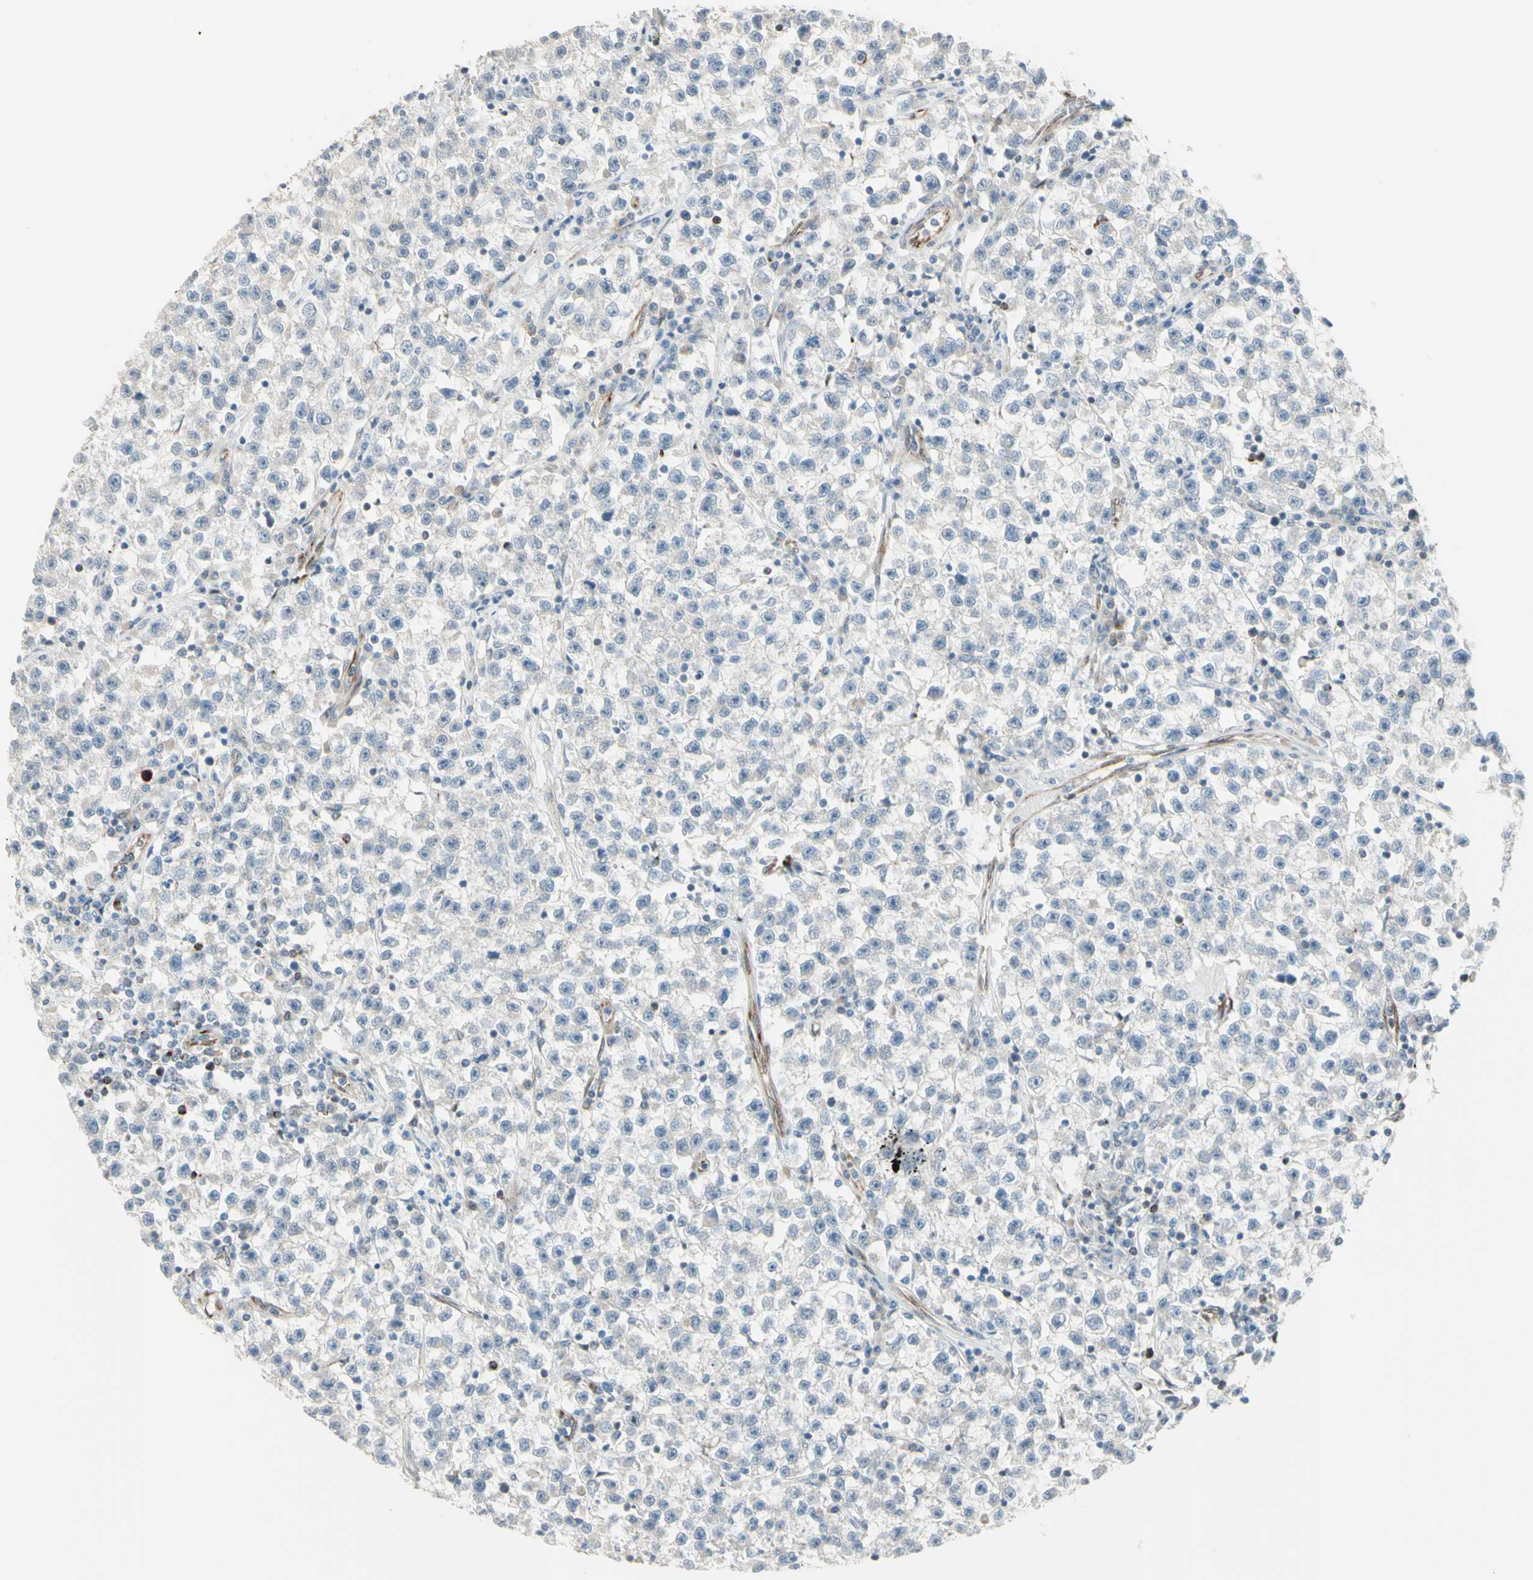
{"staining": {"intensity": "negative", "quantity": "none", "location": "none"}, "tissue": "testis cancer", "cell_type": "Tumor cells", "image_type": "cancer", "snomed": [{"axis": "morphology", "description": "Seminoma, NOS"}, {"axis": "topography", "description": "Testis"}], "caption": "This is an IHC photomicrograph of testis cancer (seminoma). There is no staining in tumor cells.", "gene": "TRAF2", "patient": {"sex": "male", "age": 22}}